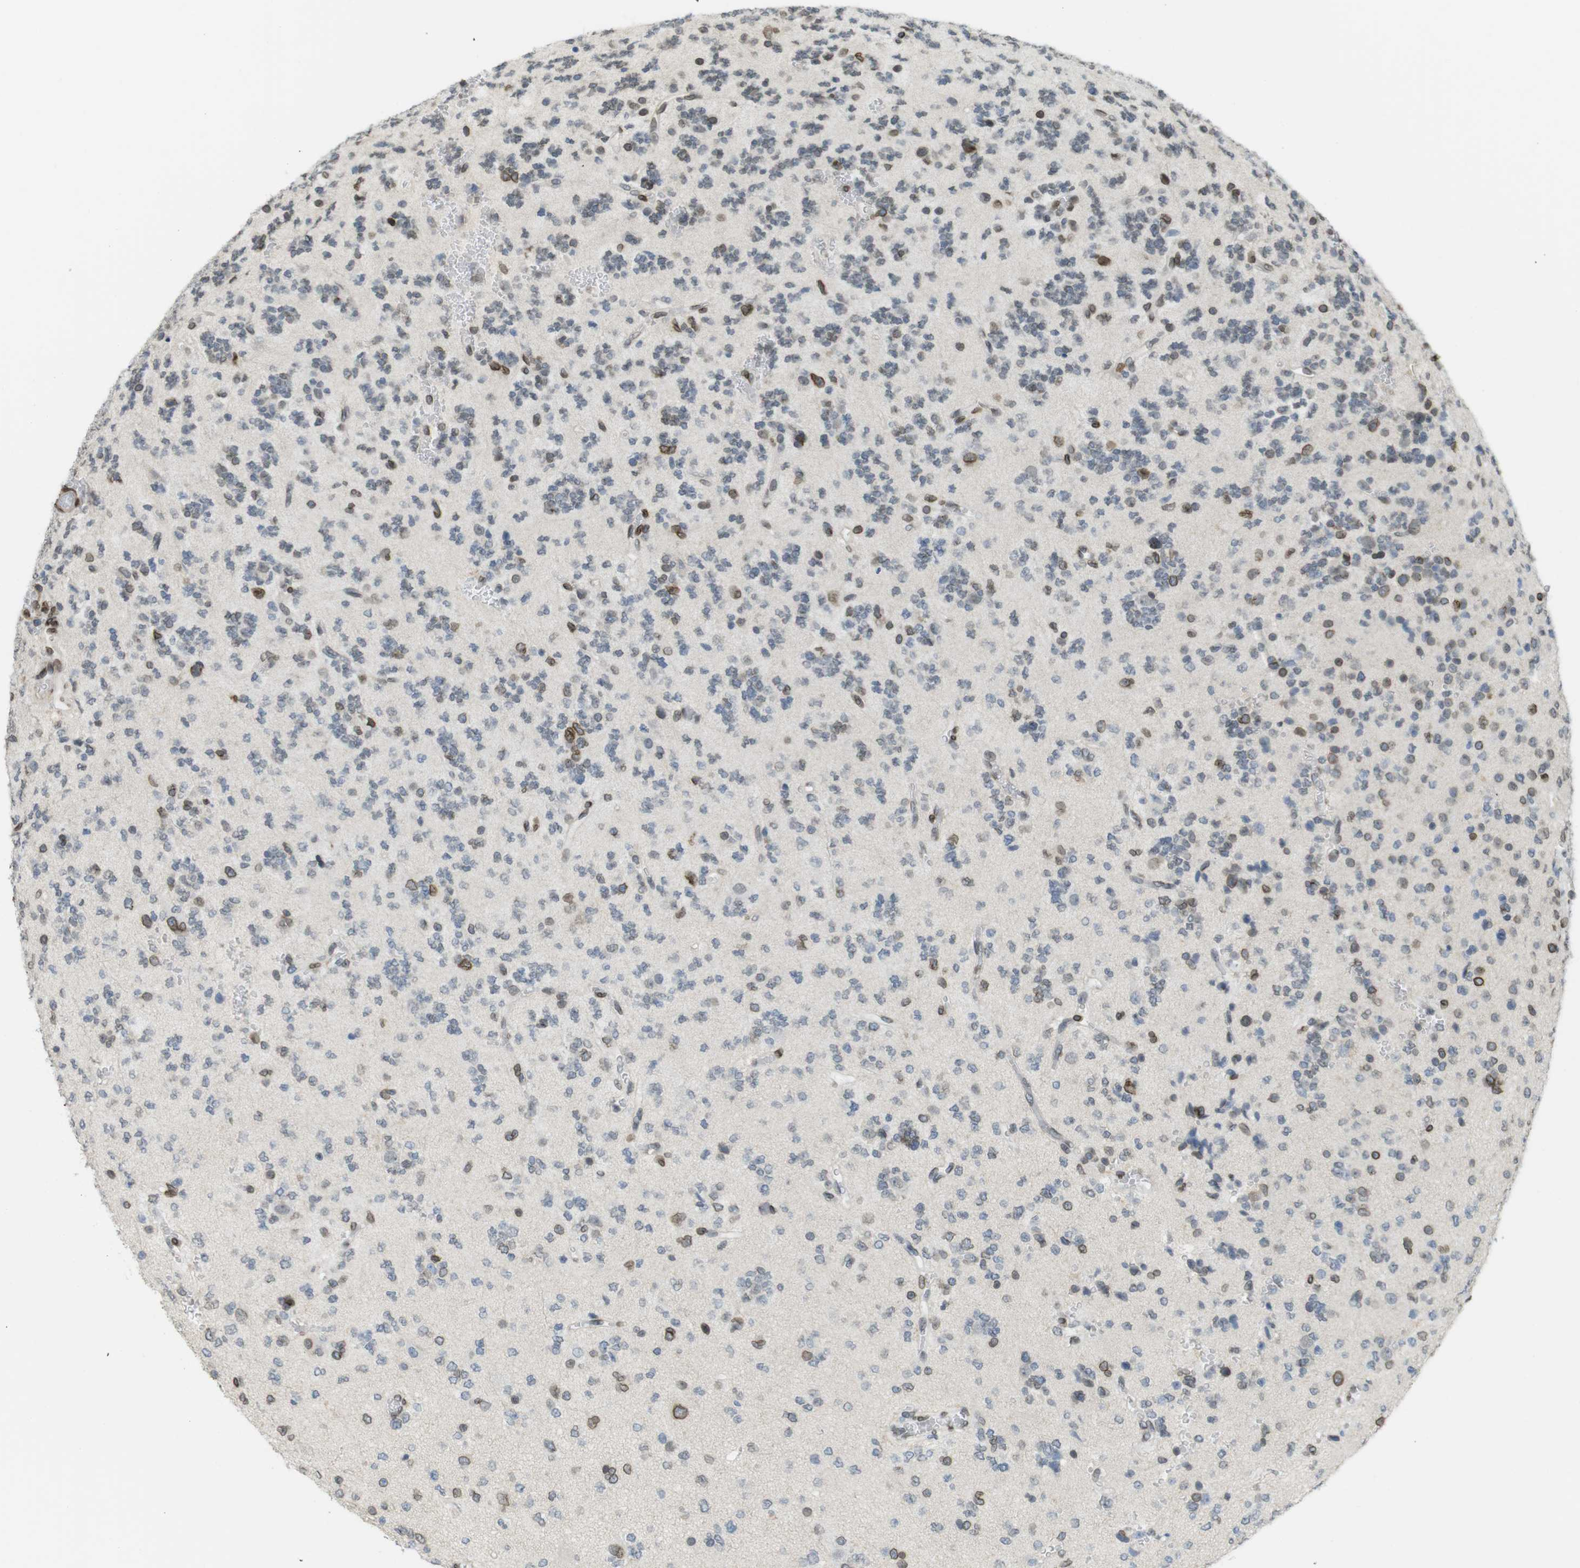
{"staining": {"intensity": "moderate", "quantity": "25%-75%", "location": "cytoplasmic/membranous,nuclear"}, "tissue": "glioma", "cell_type": "Tumor cells", "image_type": "cancer", "snomed": [{"axis": "morphology", "description": "Glioma, malignant, Low grade"}, {"axis": "topography", "description": "Brain"}], "caption": "The photomicrograph demonstrates immunohistochemical staining of malignant low-grade glioma. There is moderate cytoplasmic/membranous and nuclear expression is seen in approximately 25%-75% of tumor cells. The protein is shown in brown color, while the nuclei are stained blue.", "gene": "ARL6IP6", "patient": {"sex": "male", "age": 38}}